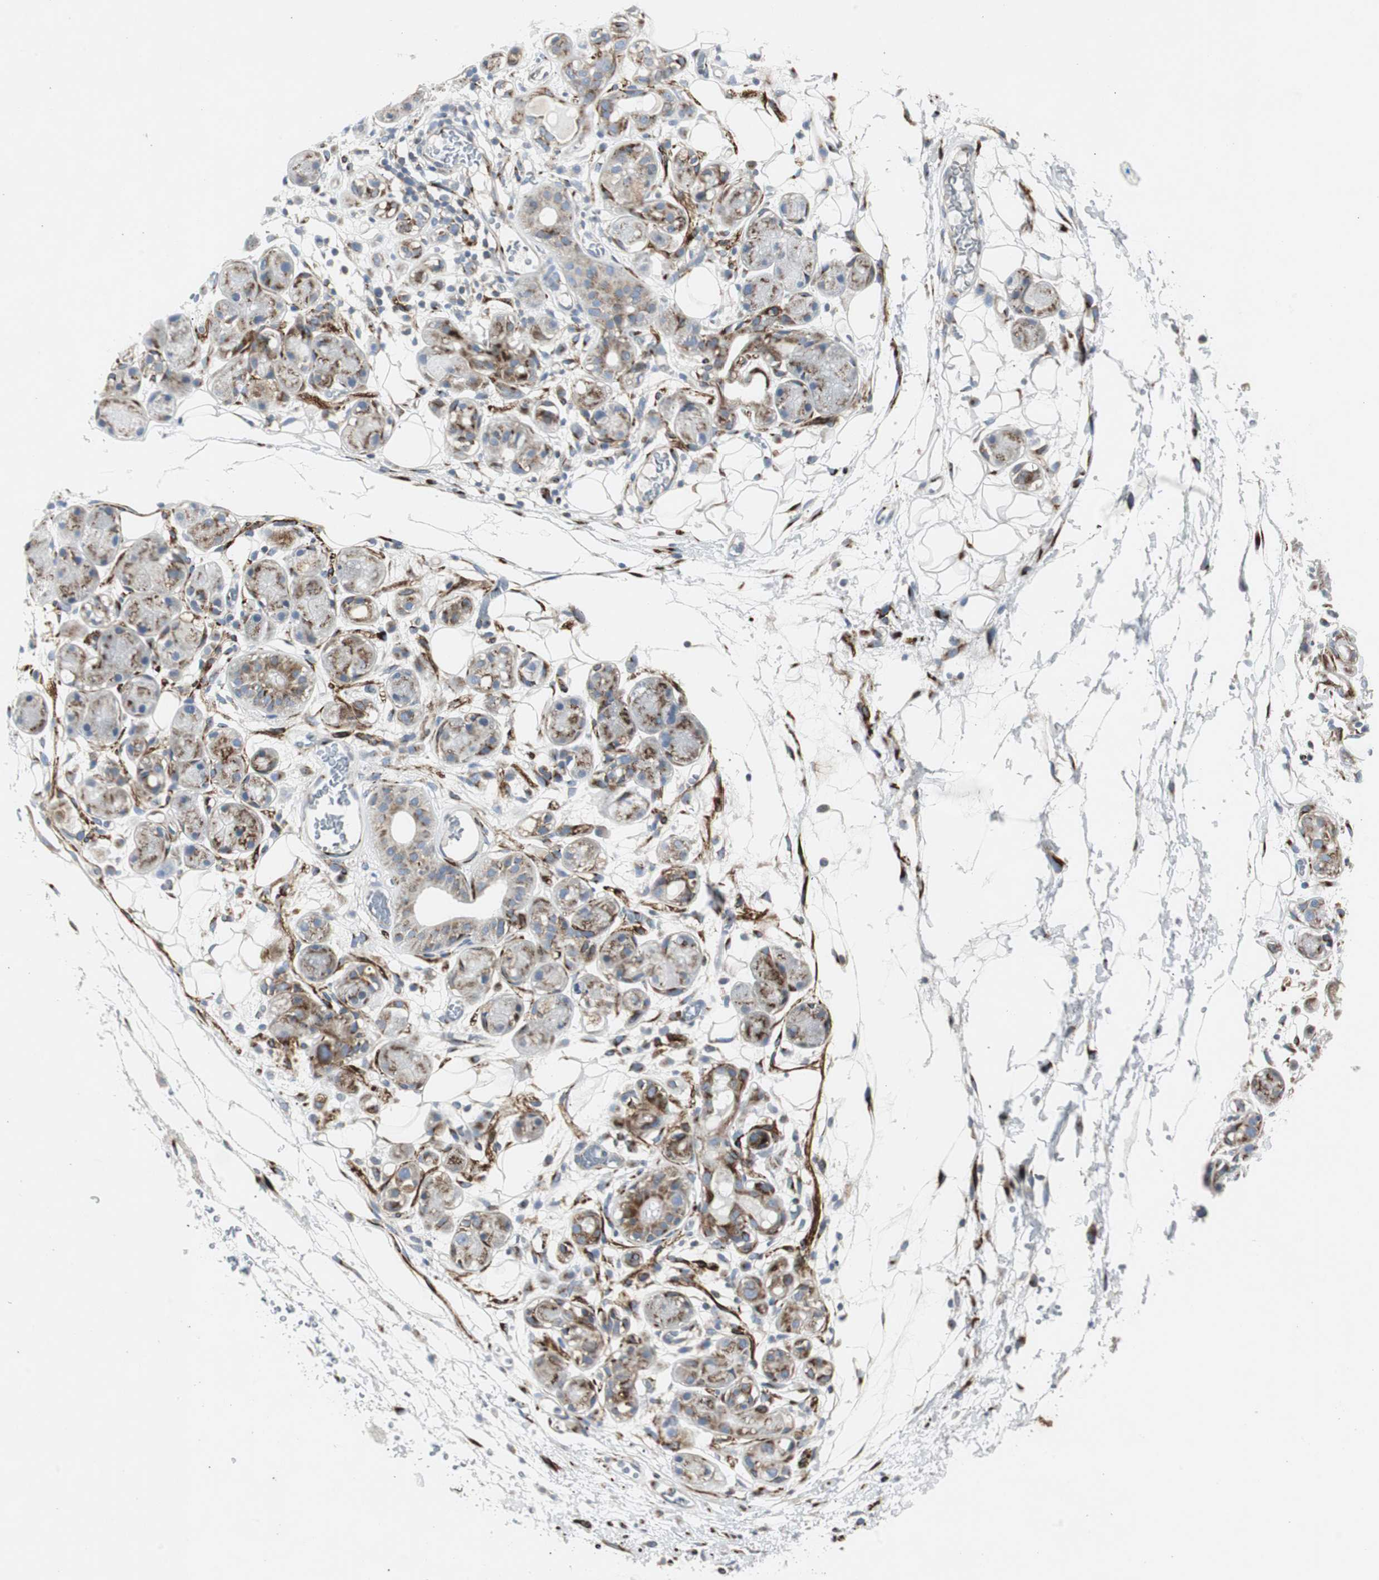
{"staining": {"intensity": "negative", "quantity": "none", "location": "none"}, "tissue": "adipose tissue", "cell_type": "Adipocytes", "image_type": "normal", "snomed": [{"axis": "morphology", "description": "Normal tissue, NOS"}, {"axis": "morphology", "description": "Inflammation, NOS"}, {"axis": "topography", "description": "Vascular tissue"}, {"axis": "topography", "description": "Salivary gland"}], "caption": "Immunohistochemical staining of unremarkable human adipose tissue shows no significant staining in adipocytes. (Stains: DAB (3,3'-diaminobenzidine) immunohistochemistry (IHC) with hematoxylin counter stain, Microscopy: brightfield microscopy at high magnification).", "gene": "BBC3", "patient": {"sex": "female", "age": 75}}